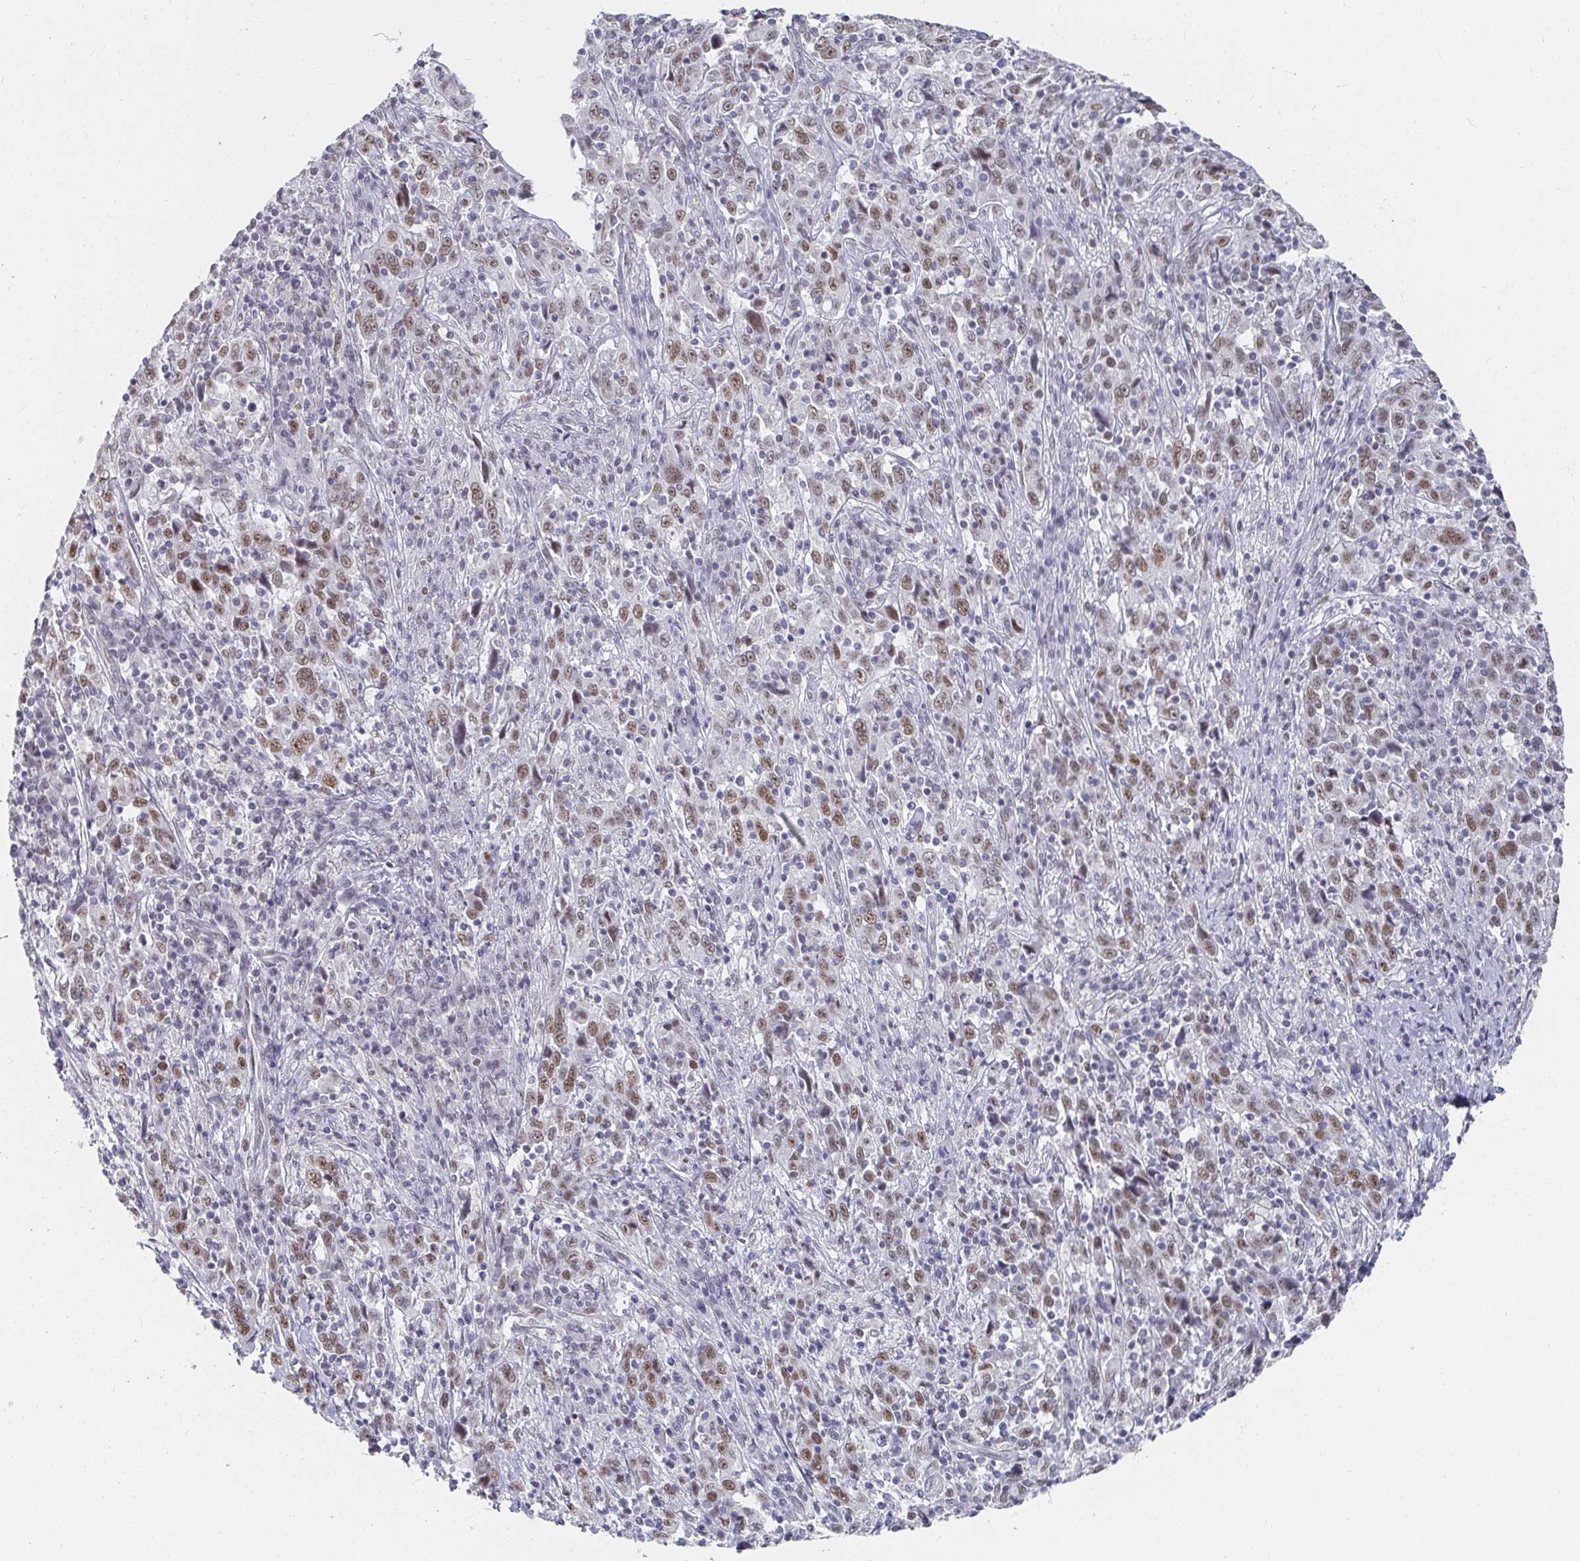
{"staining": {"intensity": "moderate", "quantity": ">75%", "location": "nuclear"}, "tissue": "cervical cancer", "cell_type": "Tumor cells", "image_type": "cancer", "snomed": [{"axis": "morphology", "description": "Squamous cell carcinoma, NOS"}, {"axis": "topography", "description": "Cervix"}], "caption": "The histopathology image reveals staining of cervical cancer (squamous cell carcinoma), revealing moderate nuclear protein positivity (brown color) within tumor cells.", "gene": "RCOR1", "patient": {"sex": "female", "age": 46}}